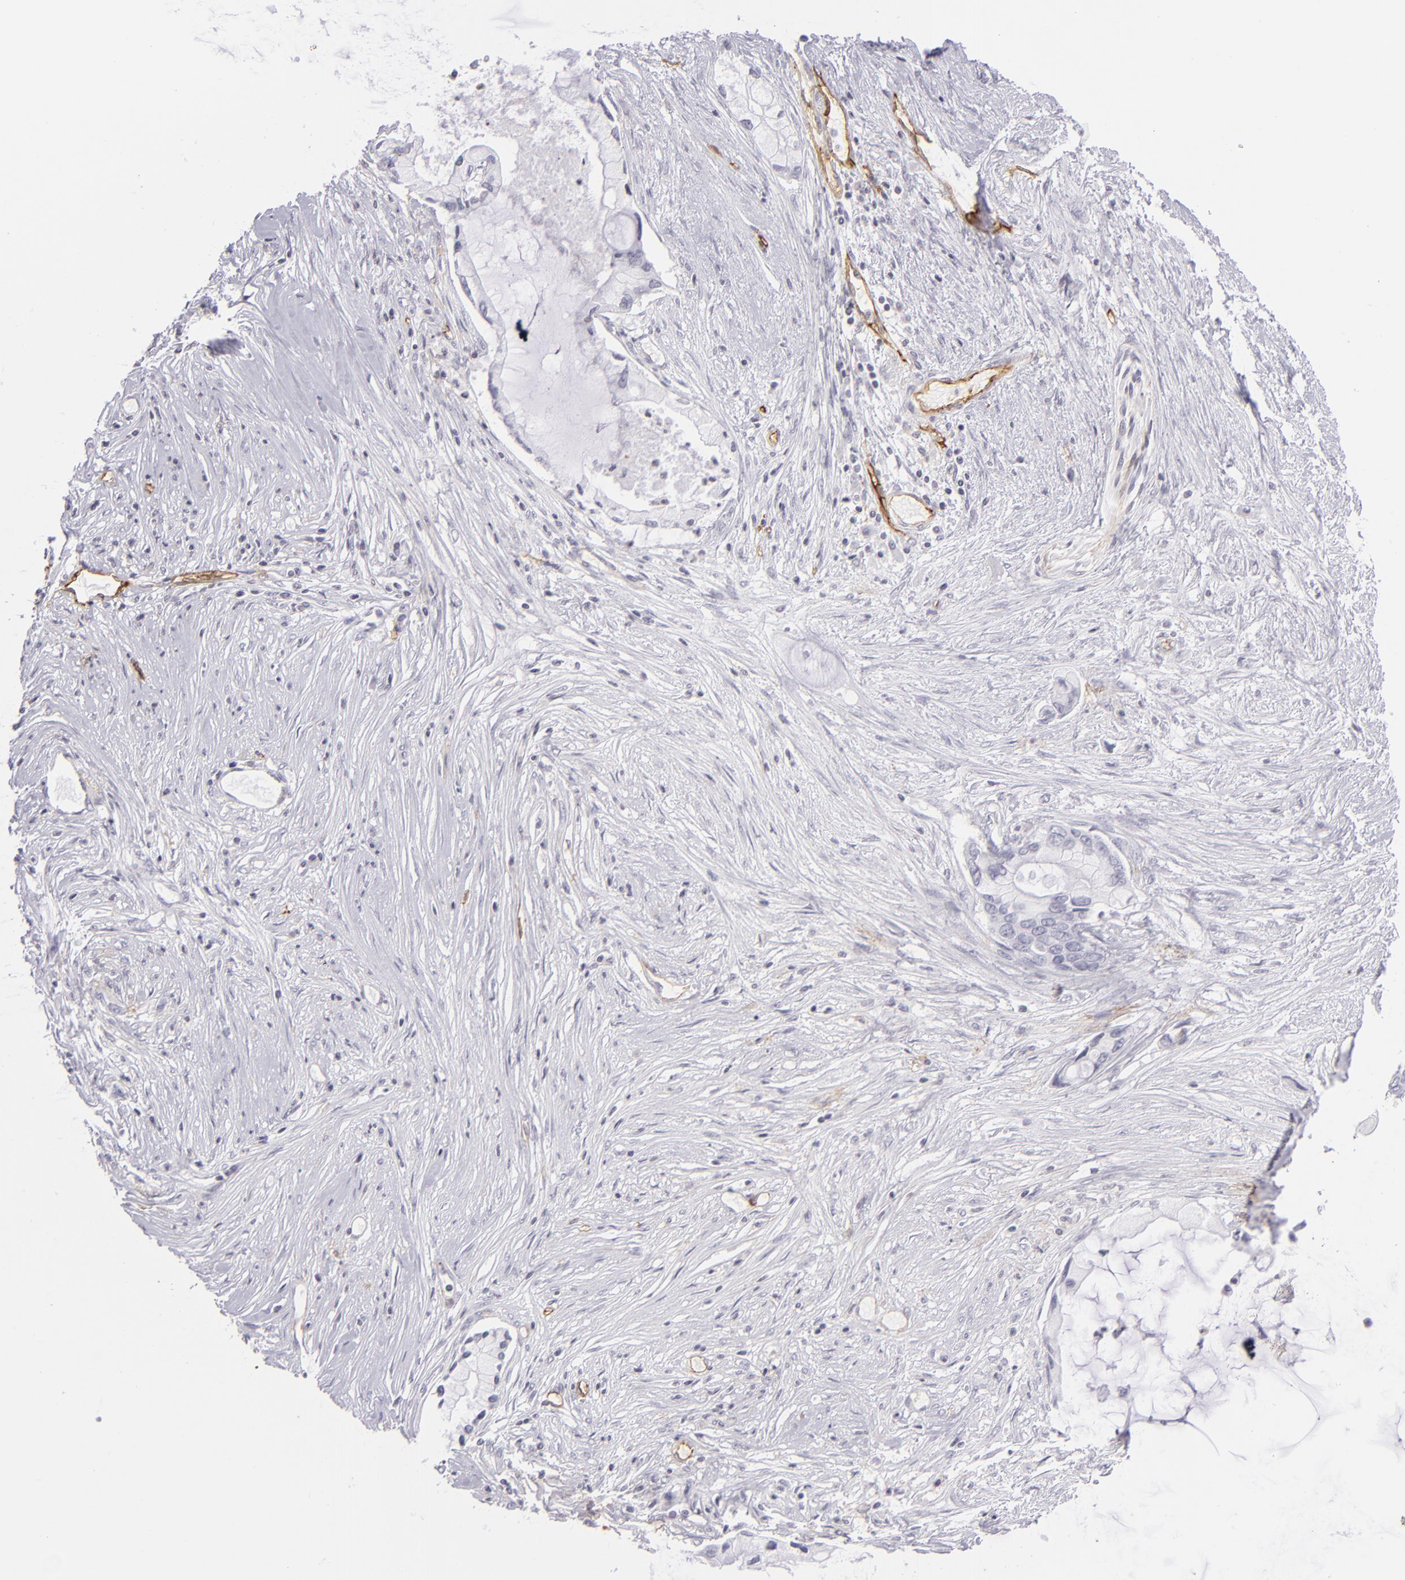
{"staining": {"intensity": "negative", "quantity": "none", "location": "none"}, "tissue": "pancreatic cancer", "cell_type": "Tumor cells", "image_type": "cancer", "snomed": [{"axis": "morphology", "description": "Adenocarcinoma, NOS"}, {"axis": "topography", "description": "Pancreas"}], "caption": "DAB (3,3'-diaminobenzidine) immunohistochemical staining of human pancreatic cancer shows no significant positivity in tumor cells.", "gene": "THBD", "patient": {"sex": "female", "age": 59}}